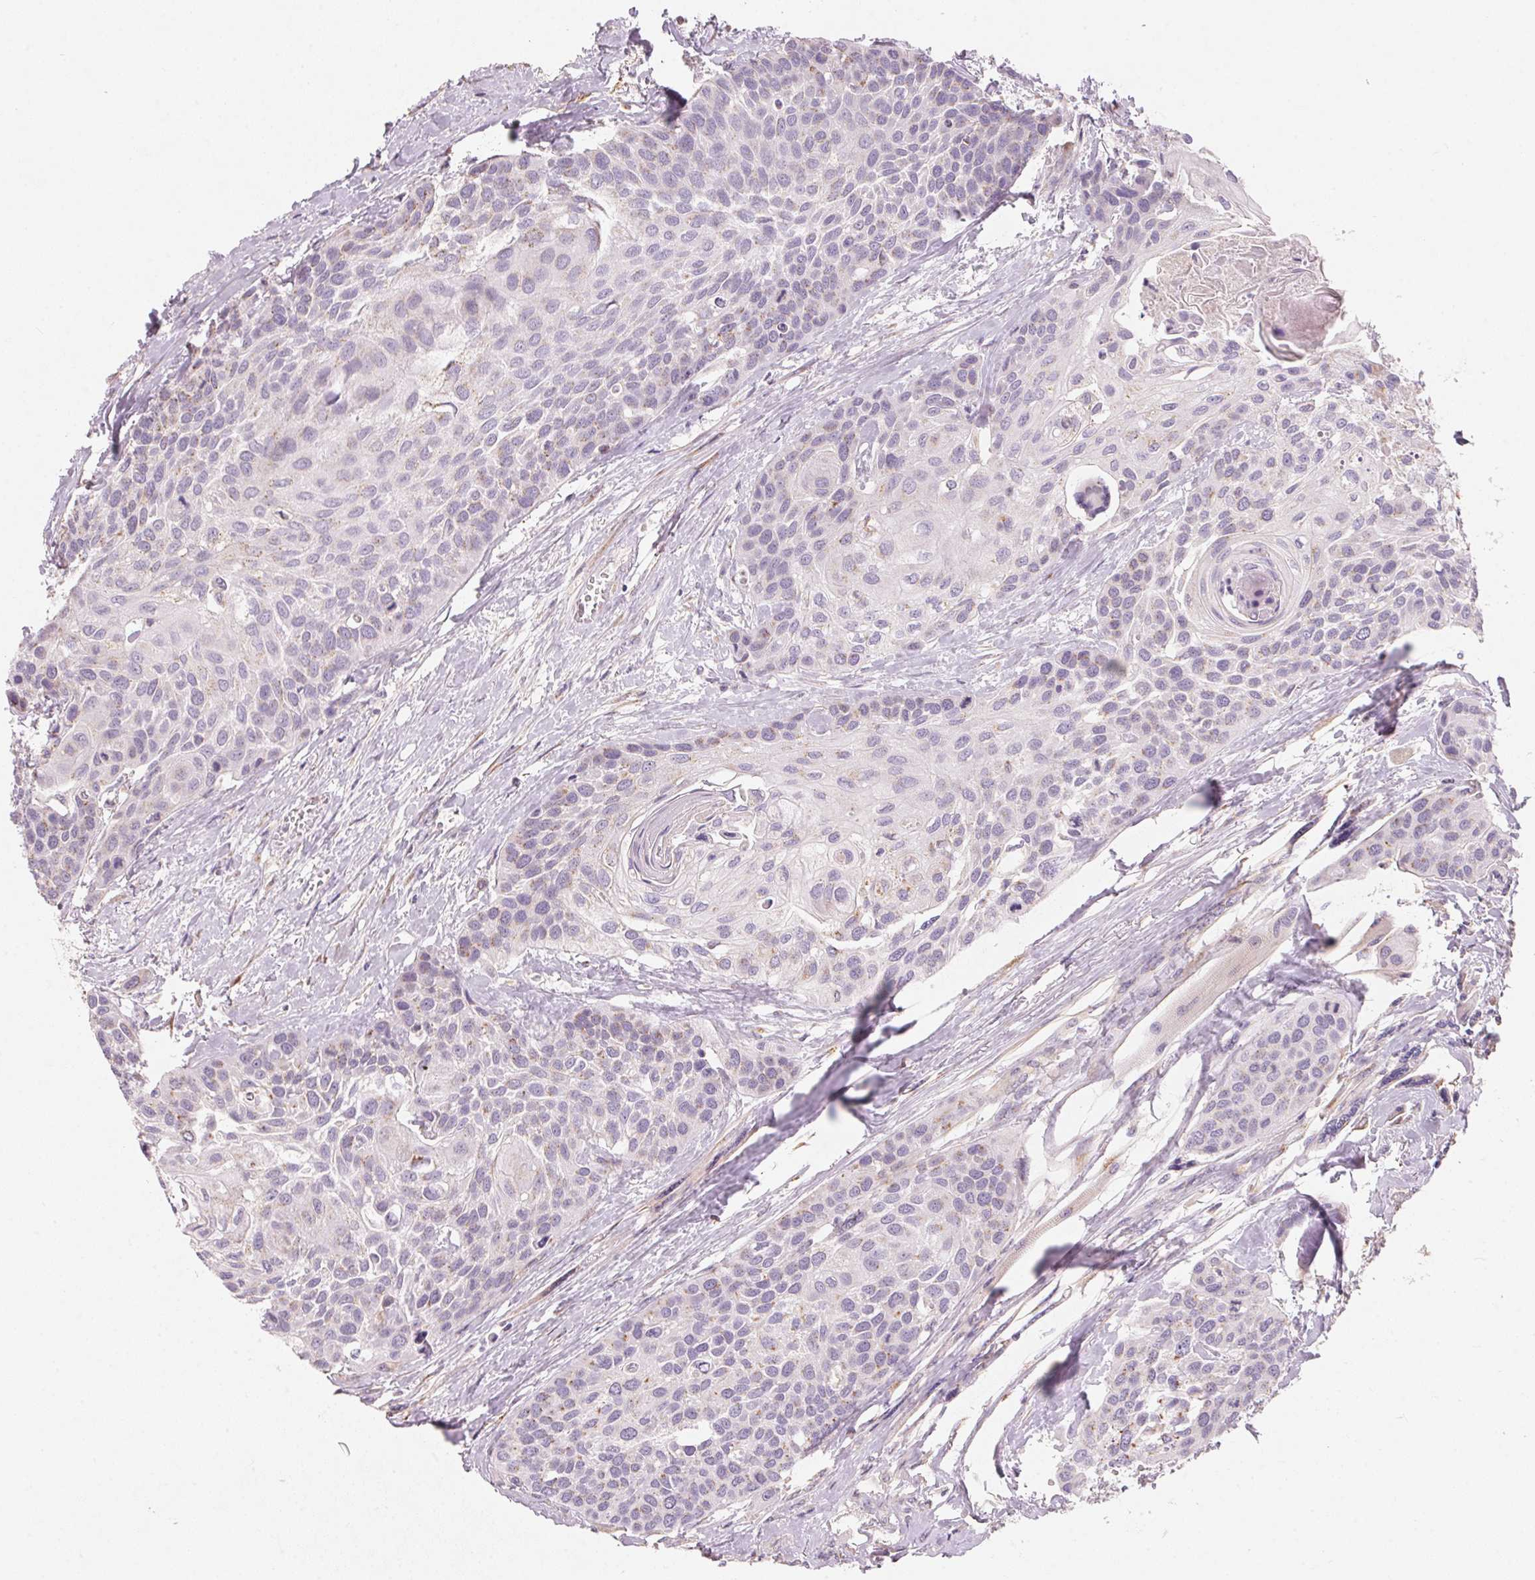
{"staining": {"intensity": "negative", "quantity": "none", "location": "none"}, "tissue": "head and neck cancer", "cell_type": "Tumor cells", "image_type": "cancer", "snomed": [{"axis": "morphology", "description": "Squamous cell carcinoma, NOS"}, {"axis": "topography", "description": "Head-Neck"}], "caption": "A high-resolution histopathology image shows immunohistochemistry (IHC) staining of head and neck squamous cell carcinoma, which reveals no significant positivity in tumor cells. The staining is performed using DAB brown chromogen with nuclei counter-stained in using hematoxylin.", "gene": "DRAM2", "patient": {"sex": "female", "age": 50}}